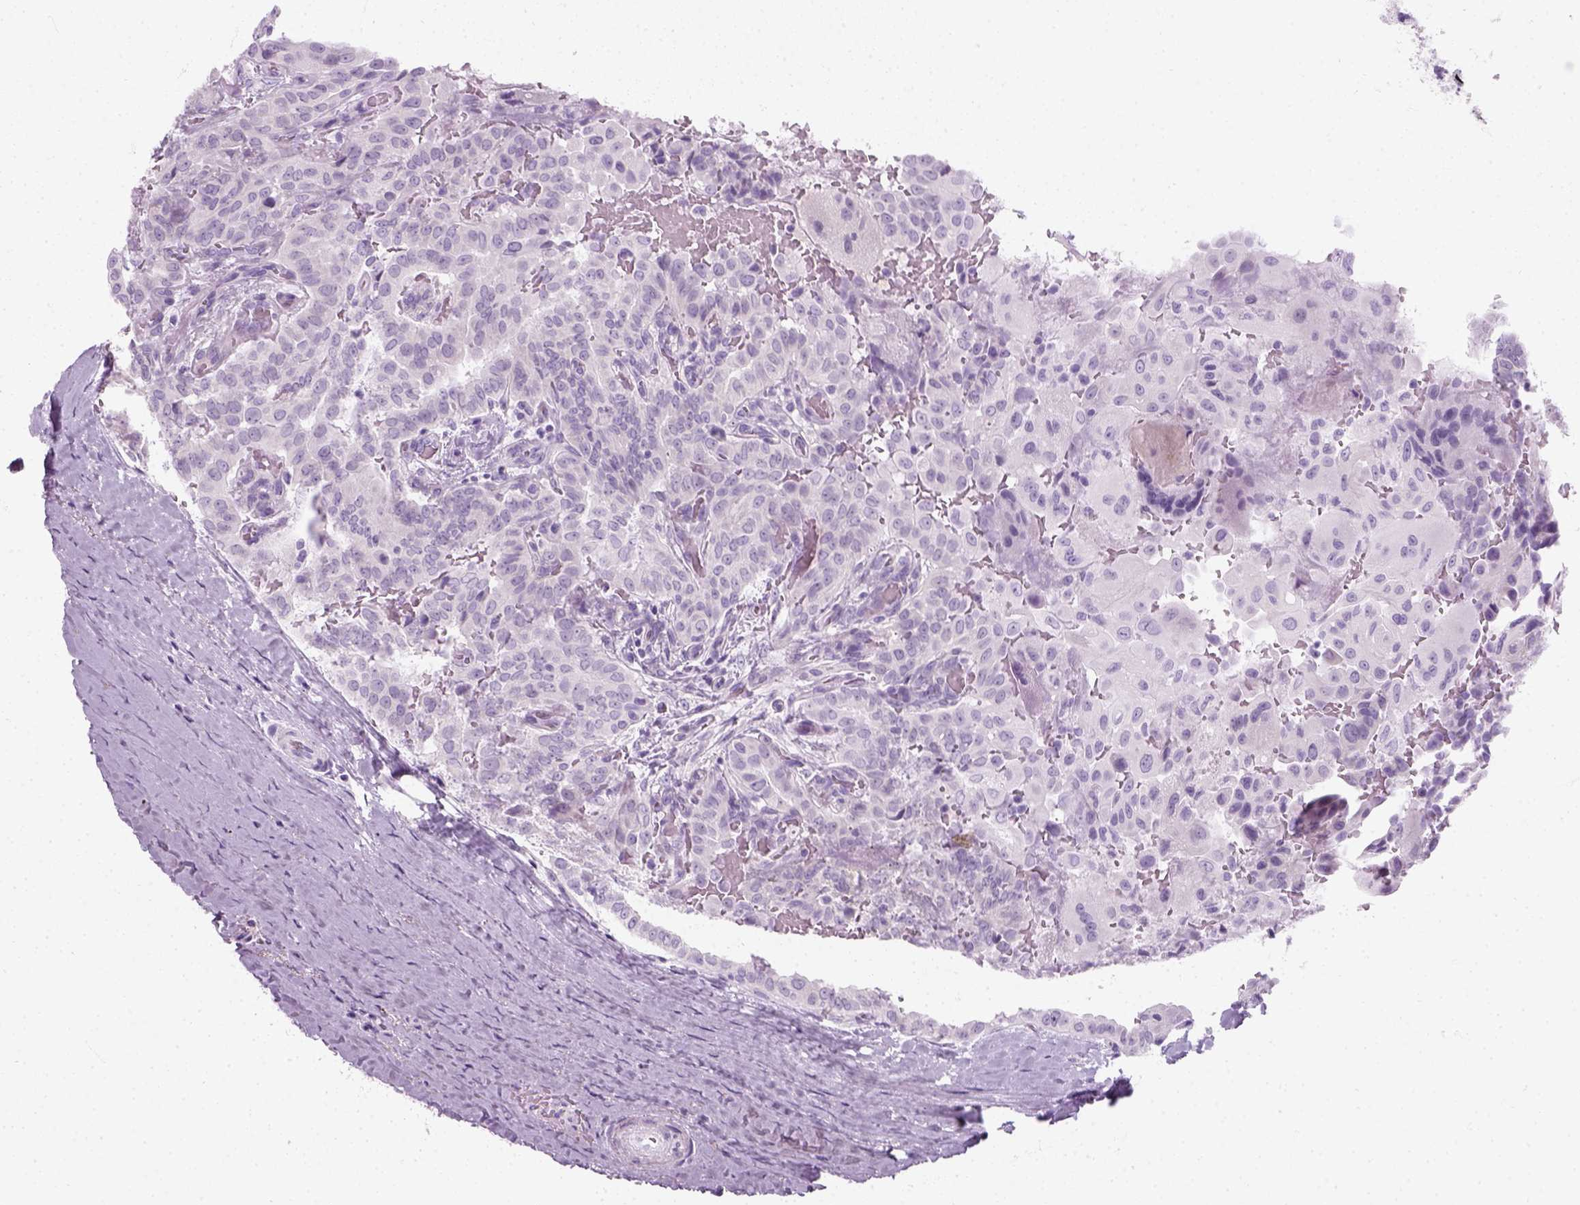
{"staining": {"intensity": "negative", "quantity": "none", "location": "none"}, "tissue": "thyroid cancer", "cell_type": "Tumor cells", "image_type": "cancer", "snomed": [{"axis": "morphology", "description": "Papillary adenocarcinoma, NOS"}, {"axis": "morphology", "description": "Papillary adenoma metastatic"}, {"axis": "topography", "description": "Thyroid gland"}], "caption": "High magnification brightfield microscopy of thyroid papillary adenoma metastatic stained with DAB (3,3'-diaminobenzidine) (brown) and counterstained with hematoxylin (blue): tumor cells show no significant positivity.", "gene": "SLC12A5", "patient": {"sex": "female", "age": 50}}